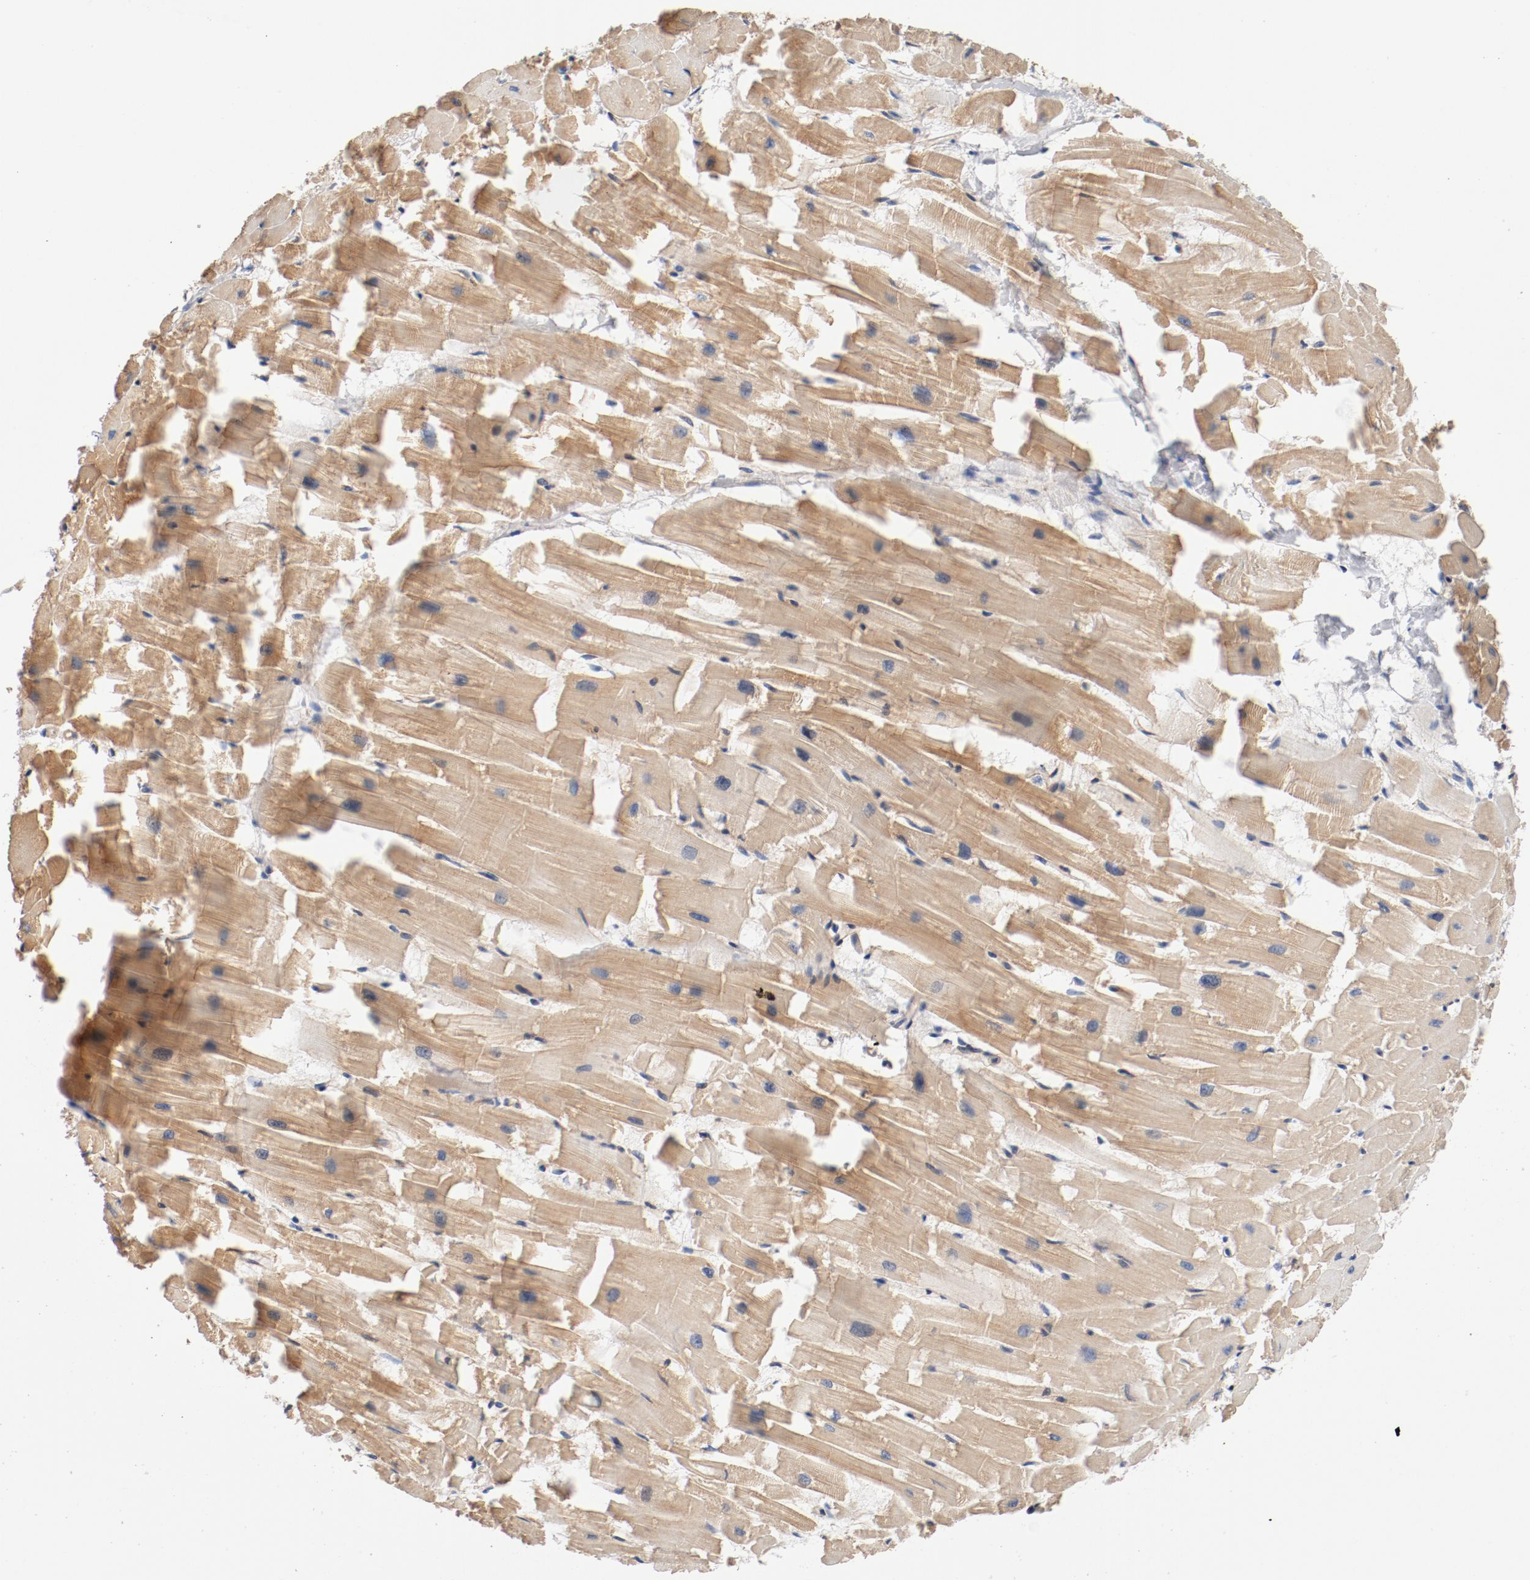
{"staining": {"intensity": "moderate", "quantity": ">75%", "location": "cytoplasmic/membranous"}, "tissue": "heart muscle", "cell_type": "Cardiomyocytes", "image_type": "normal", "snomed": [{"axis": "morphology", "description": "Normal tissue, NOS"}, {"axis": "topography", "description": "Heart"}], "caption": "High-magnification brightfield microscopy of benign heart muscle stained with DAB (brown) and counterstained with hematoxylin (blue). cardiomyocytes exhibit moderate cytoplasmic/membranous positivity is present in approximately>75% of cells.", "gene": "ILK", "patient": {"sex": "female", "age": 19}}